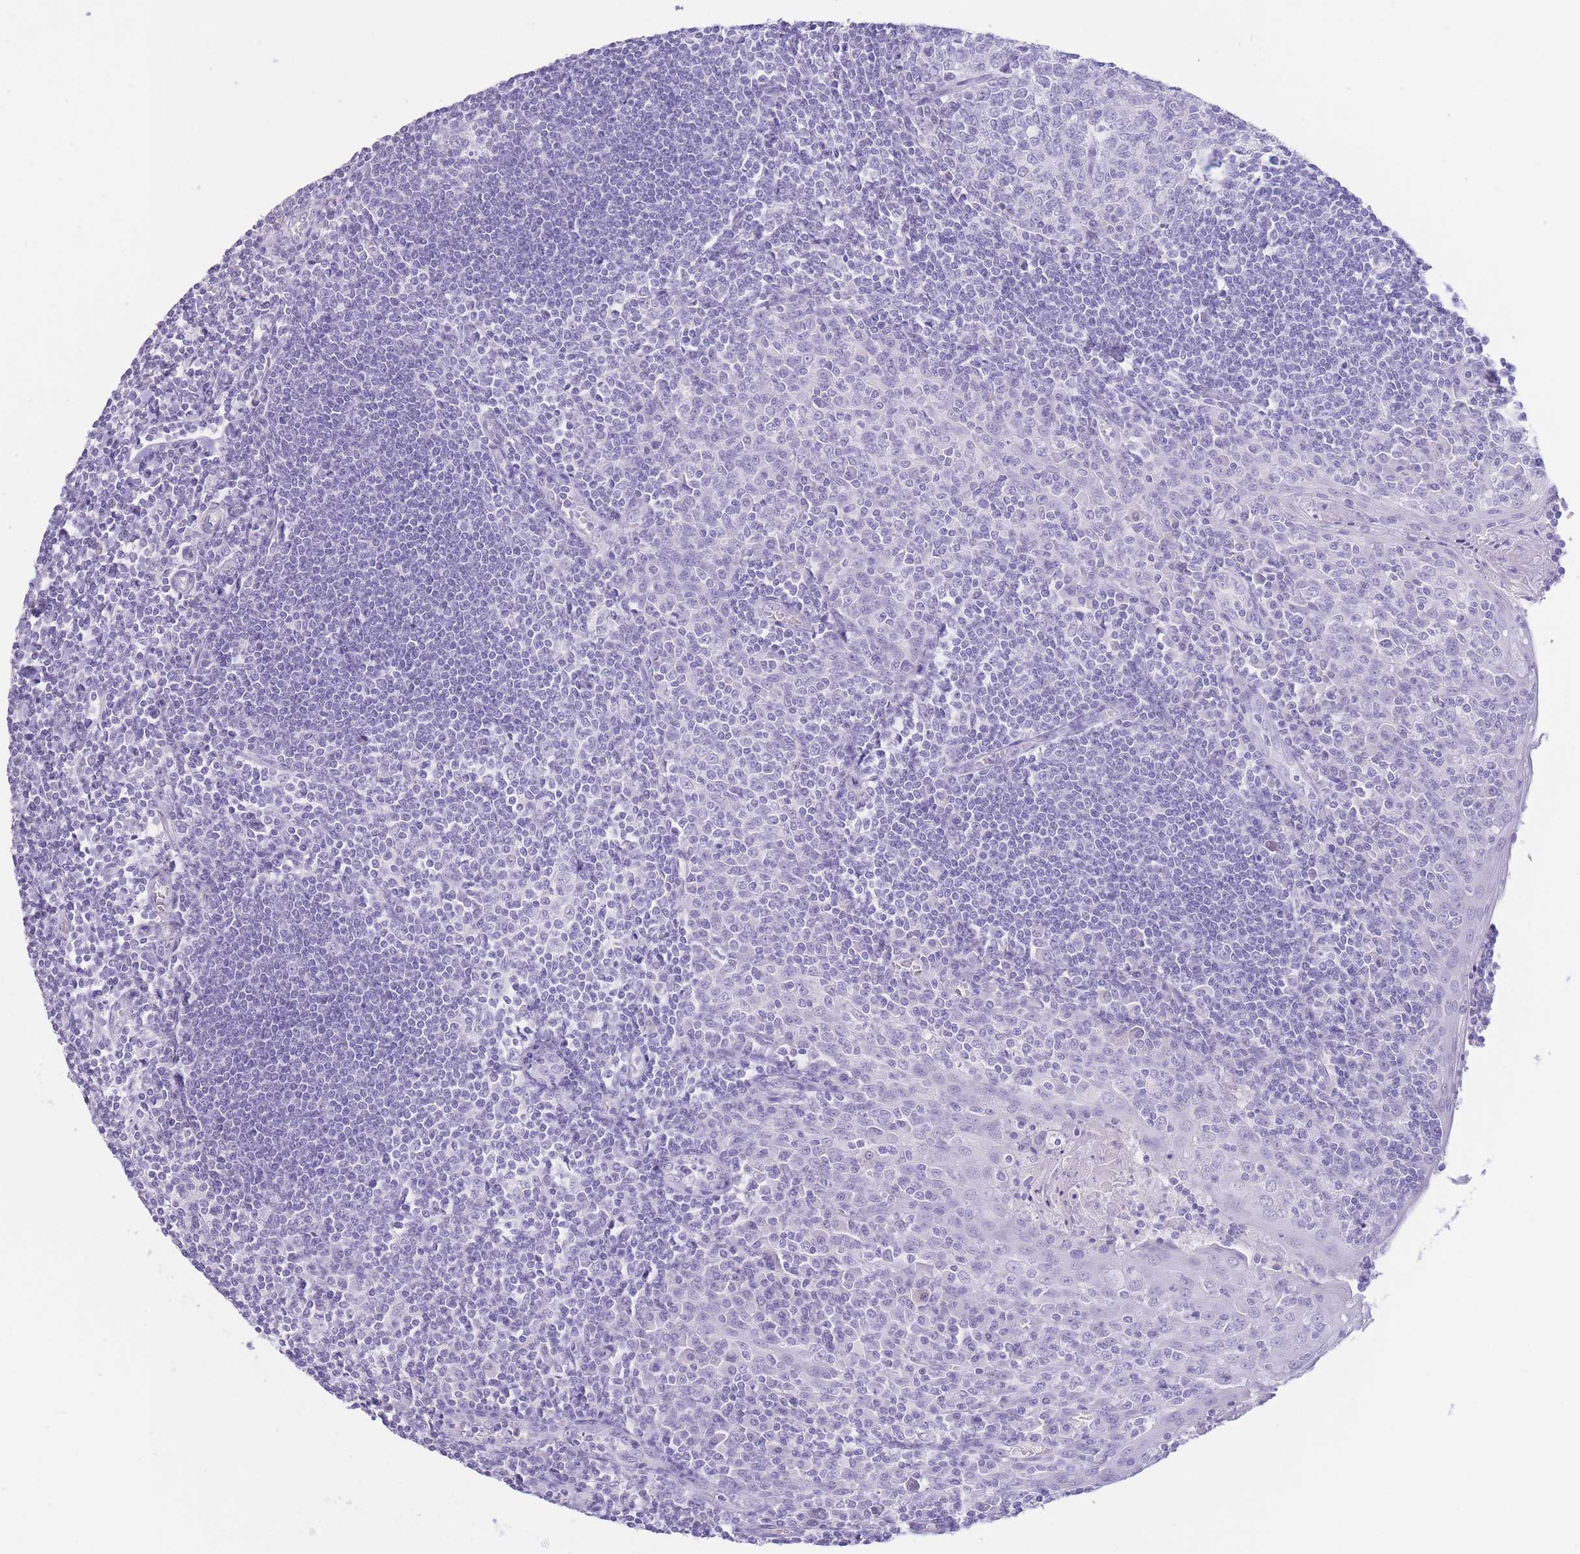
{"staining": {"intensity": "negative", "quantity": "none", "location": "none"}, "tissue": "tonsil", "cell_type": "Germinal center cells", "image_type": "normal", "snomed": [{"axis": "morphology", "description": "Normal tissue, NOS"}, {"axis": "topography", "description": "Tonsil"}], "caption": "A high-resolution histopathology image shows IHC staining of benign tonsil, which demonstrates no significant staining in germinal center cells. (DAB immunohistochemistry visualized using brightfield microscopy, high magnification).", "gene": "PKLR", "patient": {"sex": "male", "age": 27}}